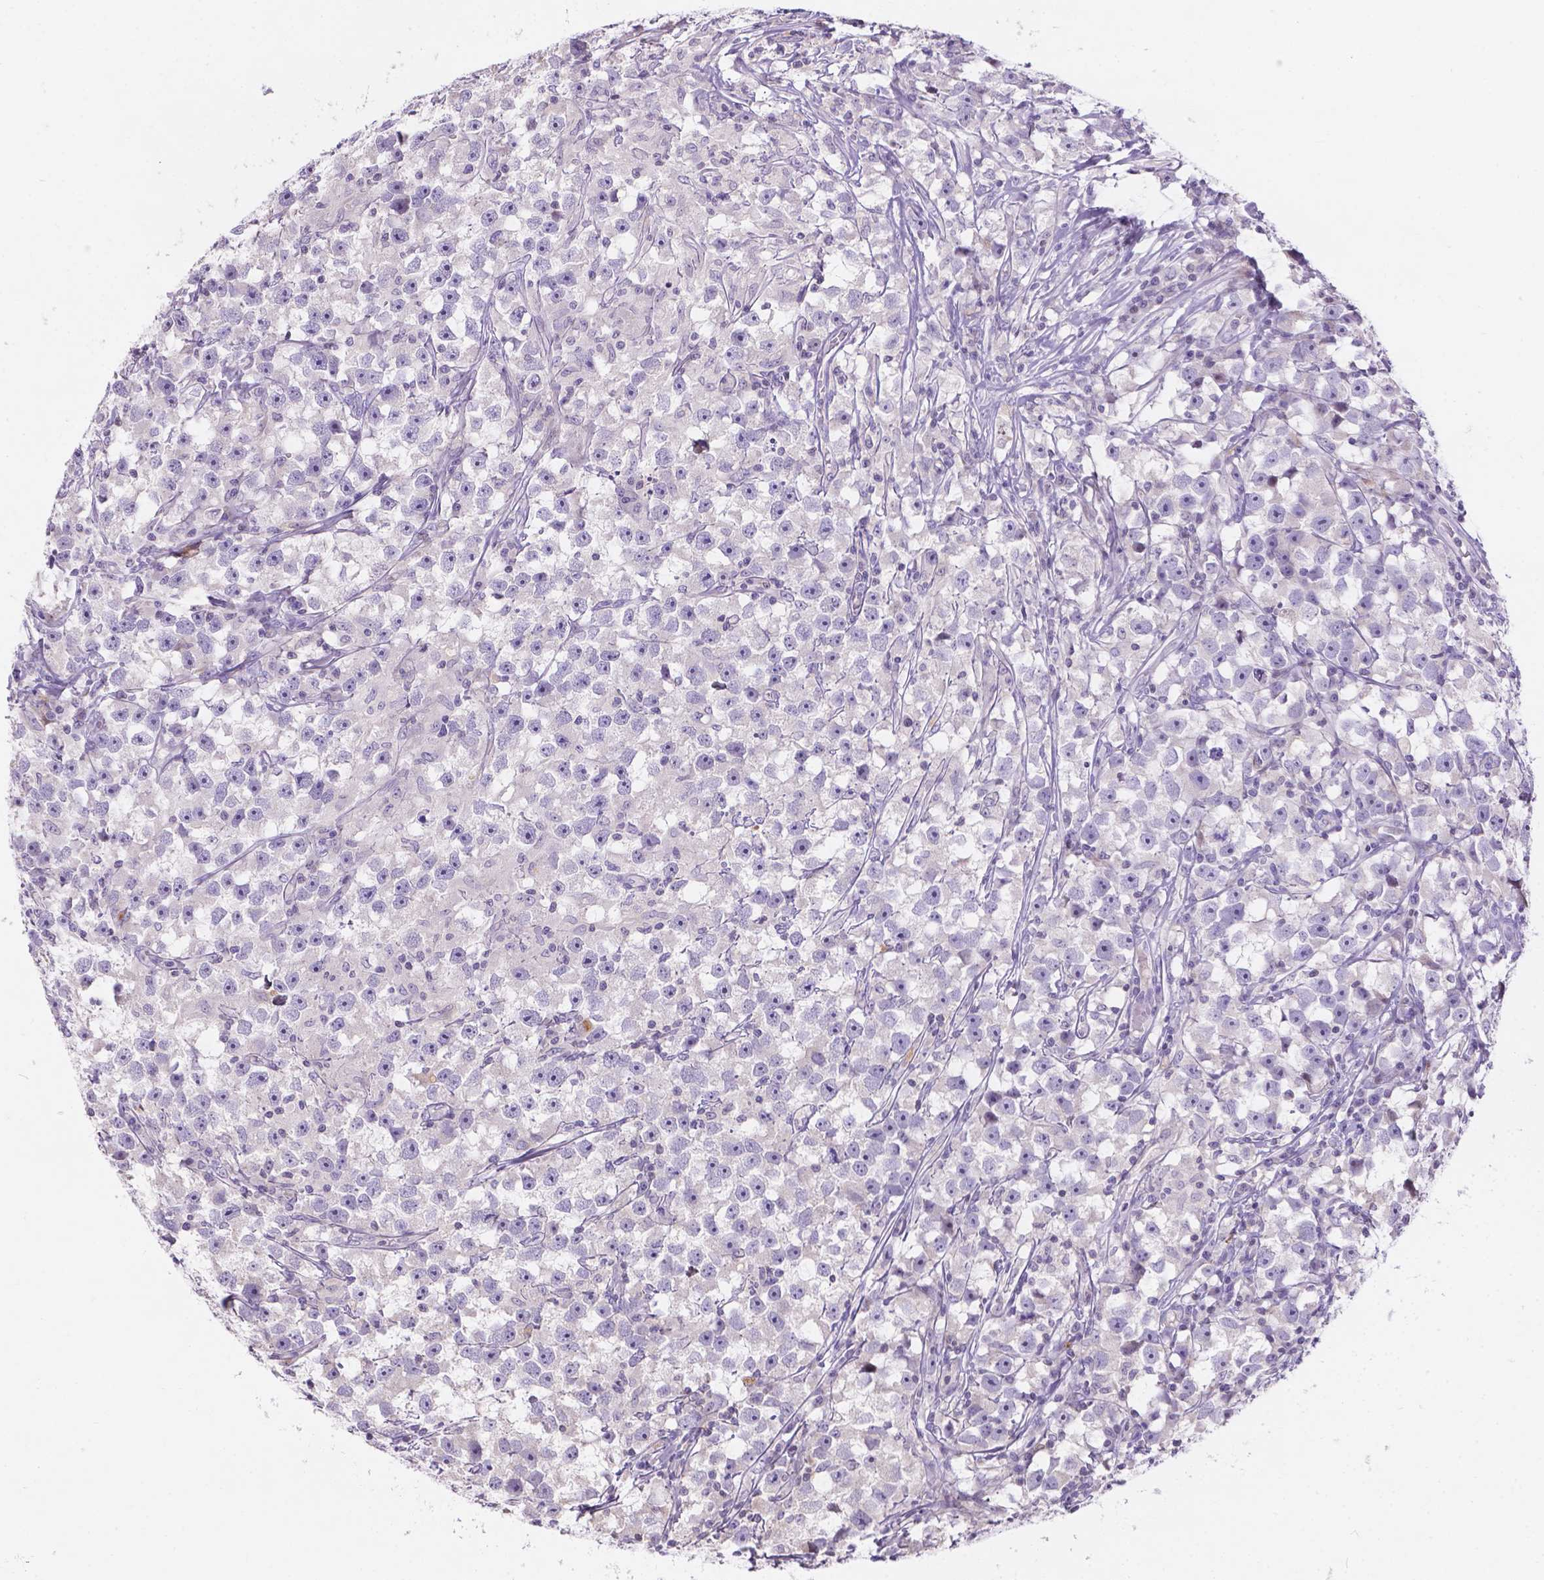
{"staining": {"intensity": "negative", "quantity": "none", "location": "none"}, "tissue": "testis cancer", "cell_type": "Tumor cells", "image_type": "cancer", "snomed": [{"axis": "morphology", "description": "Seminoma, NOS"}, {"axis": "topography", "description": "Testis"}], "caption": "Photomicrograph shows no protein expression in tumor cells of testis cancer (seminoma) tissue. Nuclei are stained in blue.", "gene": "DMWD", "patient": {"sex": "male", "age": 33}}